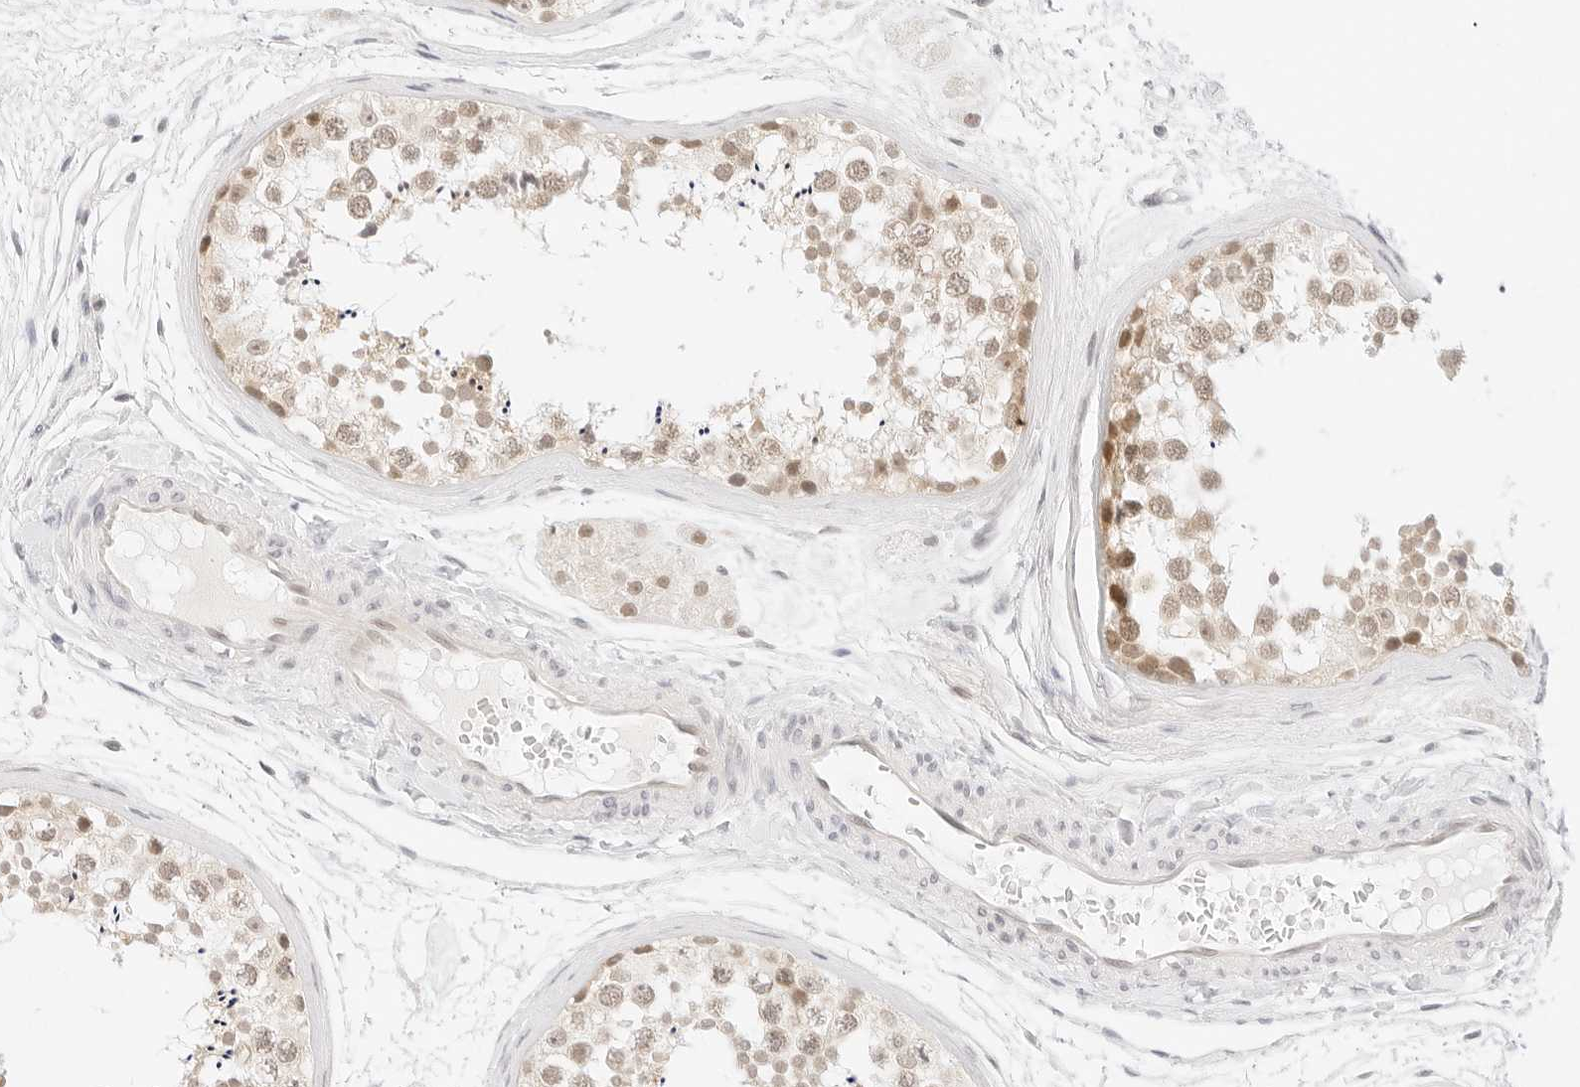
{"staining": {"intensity": "weak", "quantity": "25%-75%", "location": "cytoplasmic/membranous,nuclear"}, "tissue": "testis", "cell_type": "Cells in seminiferous ducts", "image_type": "normal", "snomed": [{"axis": "morphology", "description": "Normal tissue, NOS"}, {"axis": "topography", "description": "Testis"}], "caption": "A brown stain labels weak cytoplasmic/membranous,nuclear positivity of a protein in cells in seminiferous ducts of normal human testis.", "gene": "POLR3C", "patient": {"sex": "male", "age": 56}}